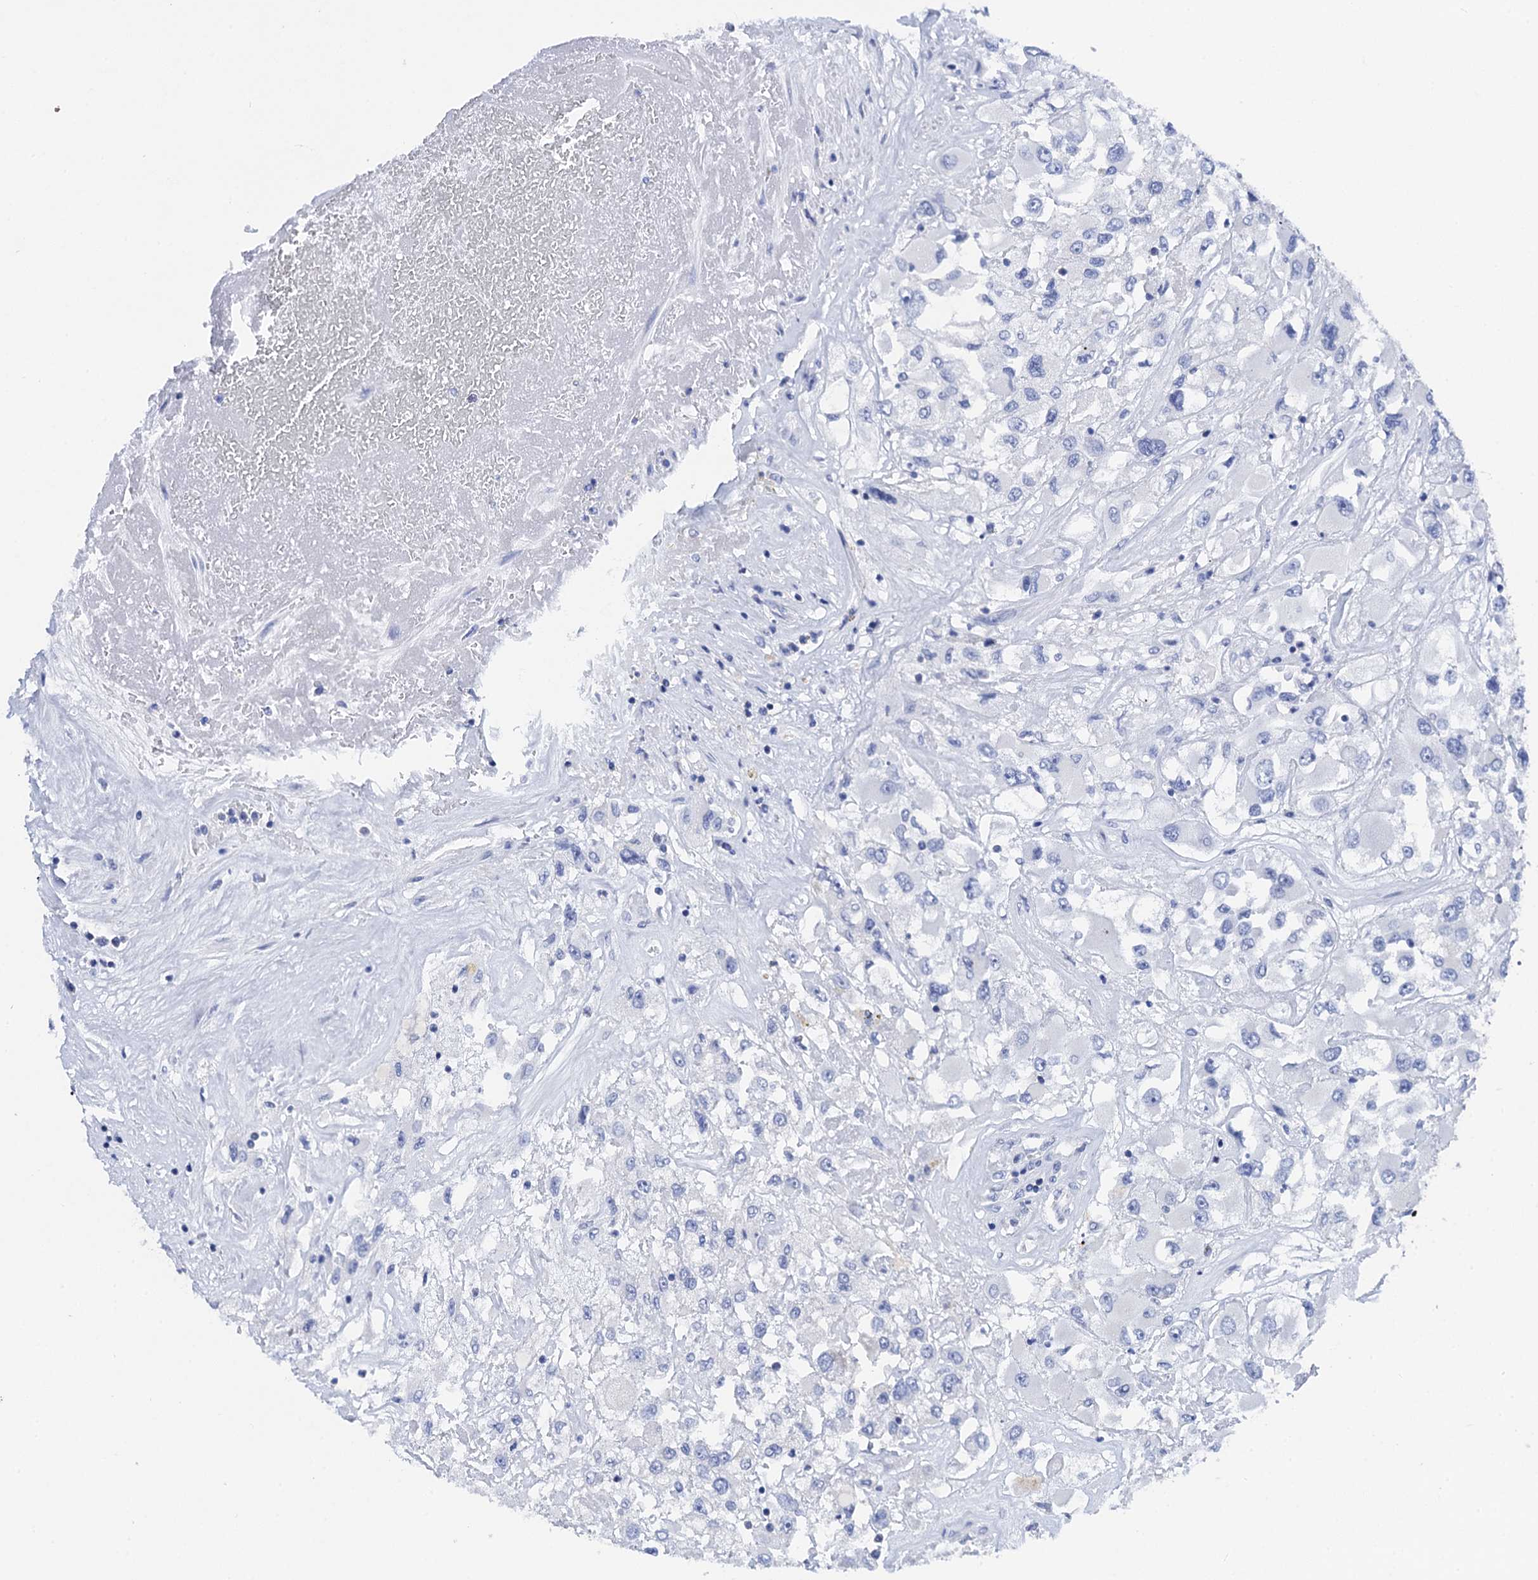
{"staining": {"intensity": "negative", "quantity": "none", "location": "none"}, "tissue": "renal cancer", "cell_type": "Tumor cells", "image_type": "cancer", "snomed": [{"axis": "morphology", "description": "Adenocarcinoma, NOS"}, {"axis": "topography", "description": "Kidney"}], "caption": "Human renal adenocarcinoma stained for a protein using IHC reveals no expression in tumor cells.", "gene": "ACADSB", "patient": {"sex": "female", "age": 52}}